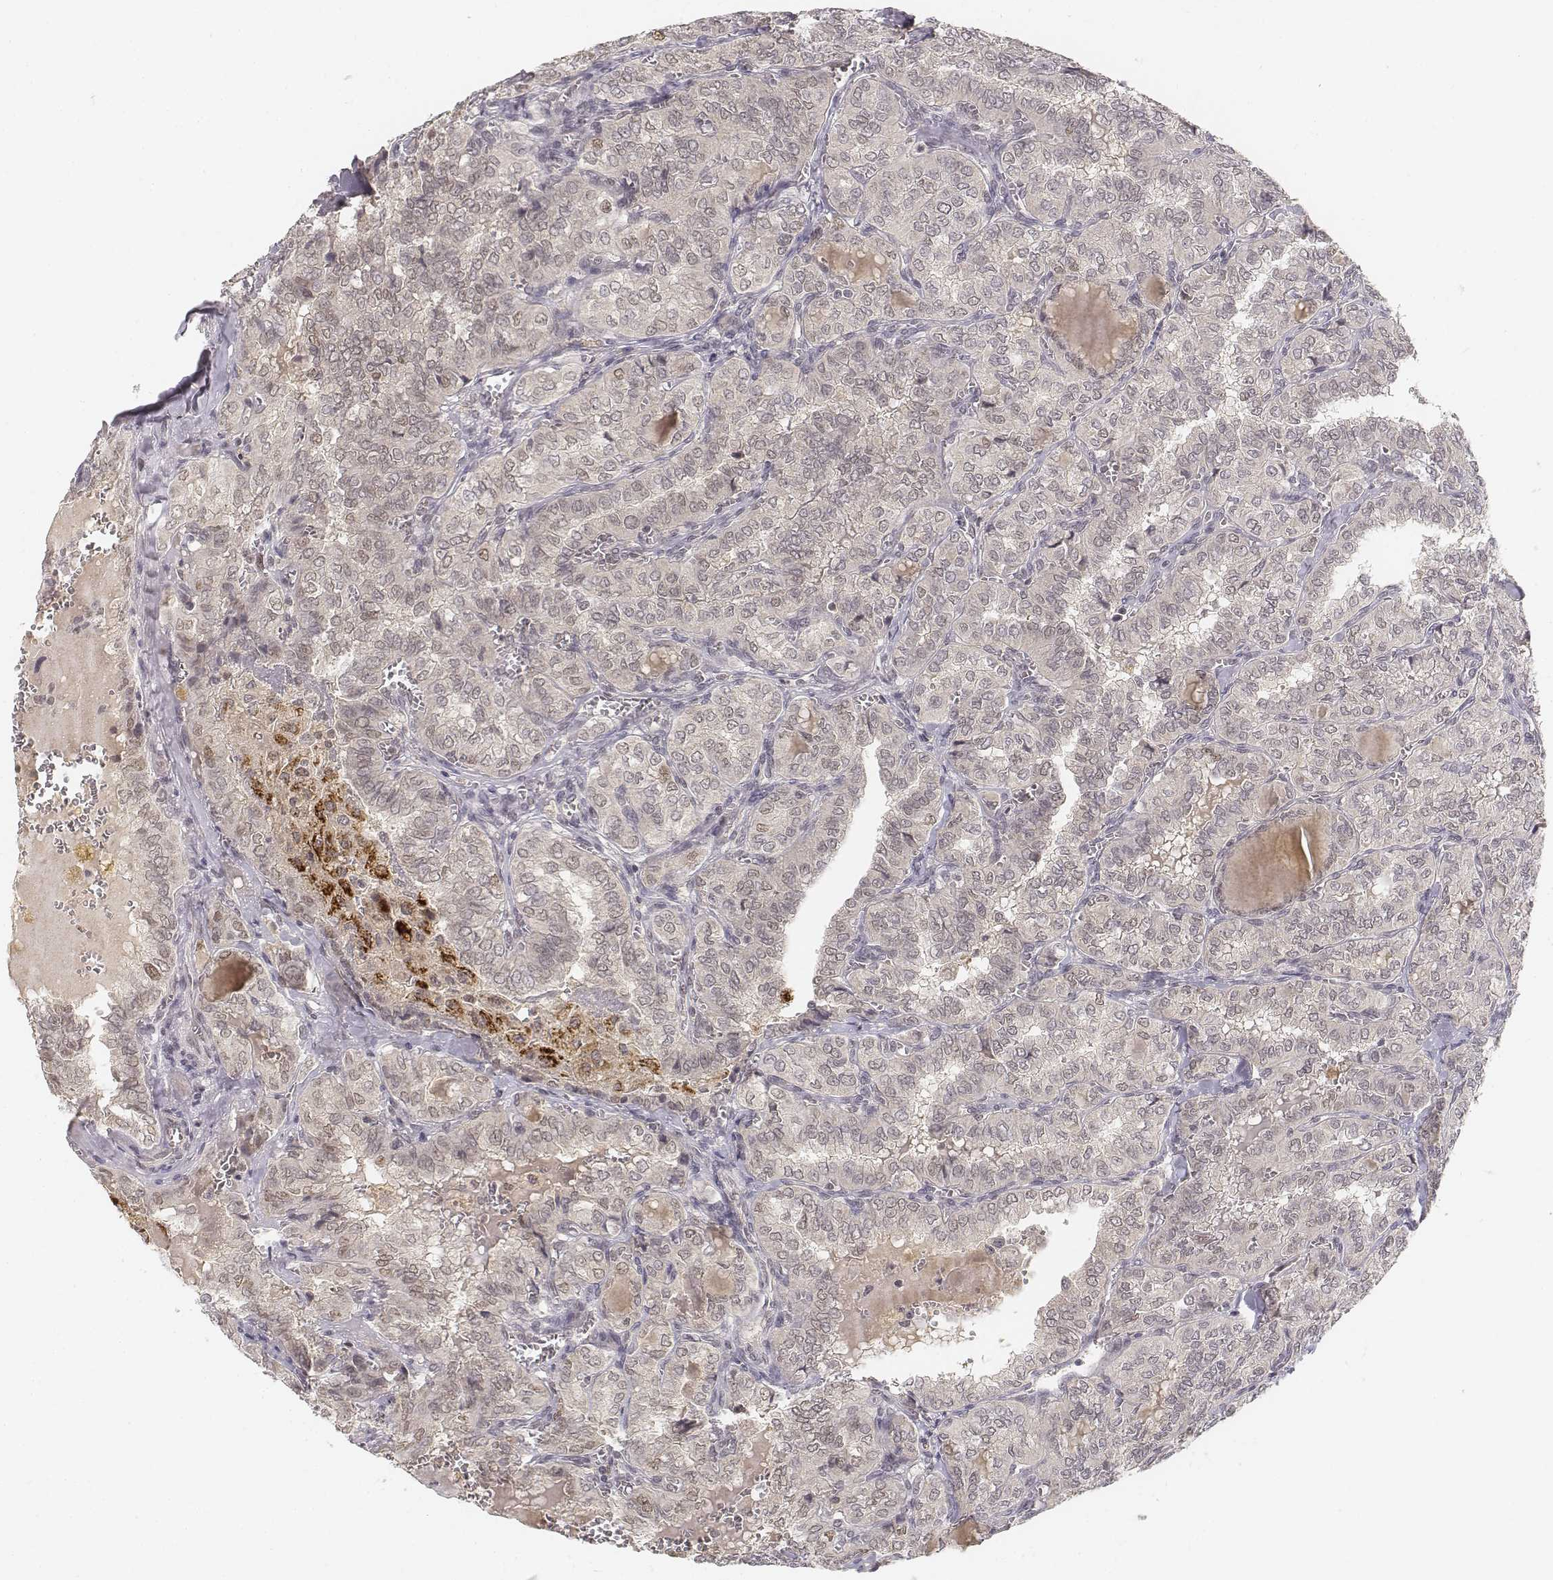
{"staining": {"intensity": "negative", "quantity": "none", "location": "none"}, "tissue": "thyroid cancer", "cell_type": "Tumor cells", "image_type": "cancer", "snomed": [{"axis": "morphology", "description": "Papillary adenocarcinoma, NOS"}, {"axis": "topography", "description": "Thyroid gland"}], "caption": "The histopathology image shows no significant positivity in tumor cells of thyroid papillary adenocarcinoma.", "gene": "FANCD2", "patient": {"sex": "female", "age": 41}}